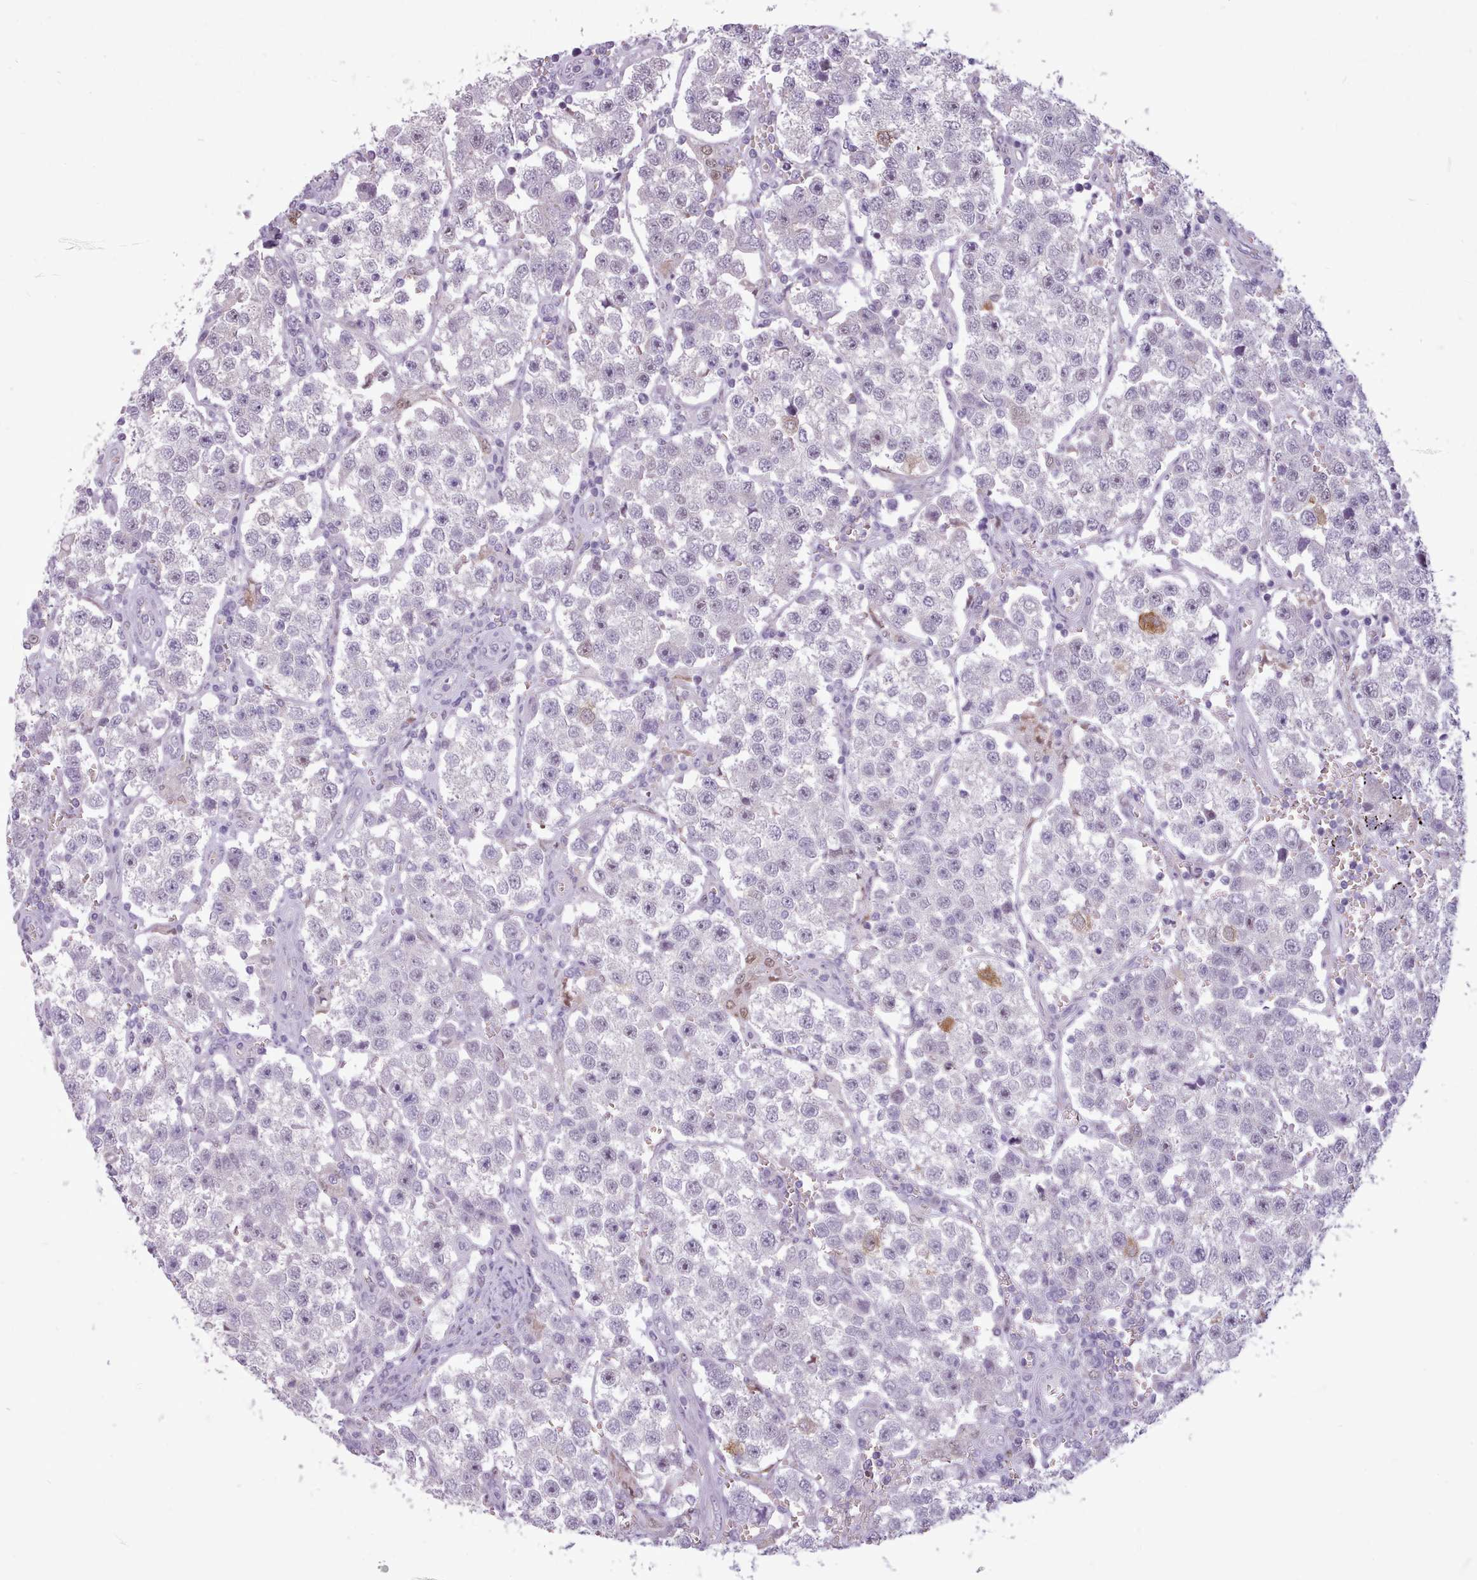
{"staining": {"intensity": "negative", "quantity": "none", "location": "none"}, "tissue": "testis cancer", "cell_type": "Tumor cells", "image_type": "cancer", "snomed": [{"axis": "morphology", "description": "Seminoma, NOS"}, {"axis": "topography", "description": "Testis"}], "caption": "A high-resolution micrograph shows immunohistochemistry (IHC) staining of seminoma (testis), which shows no significant staining in tumor cells.", "gene": "SLURP1", "patient": {"sex": "male", "age": 37}}